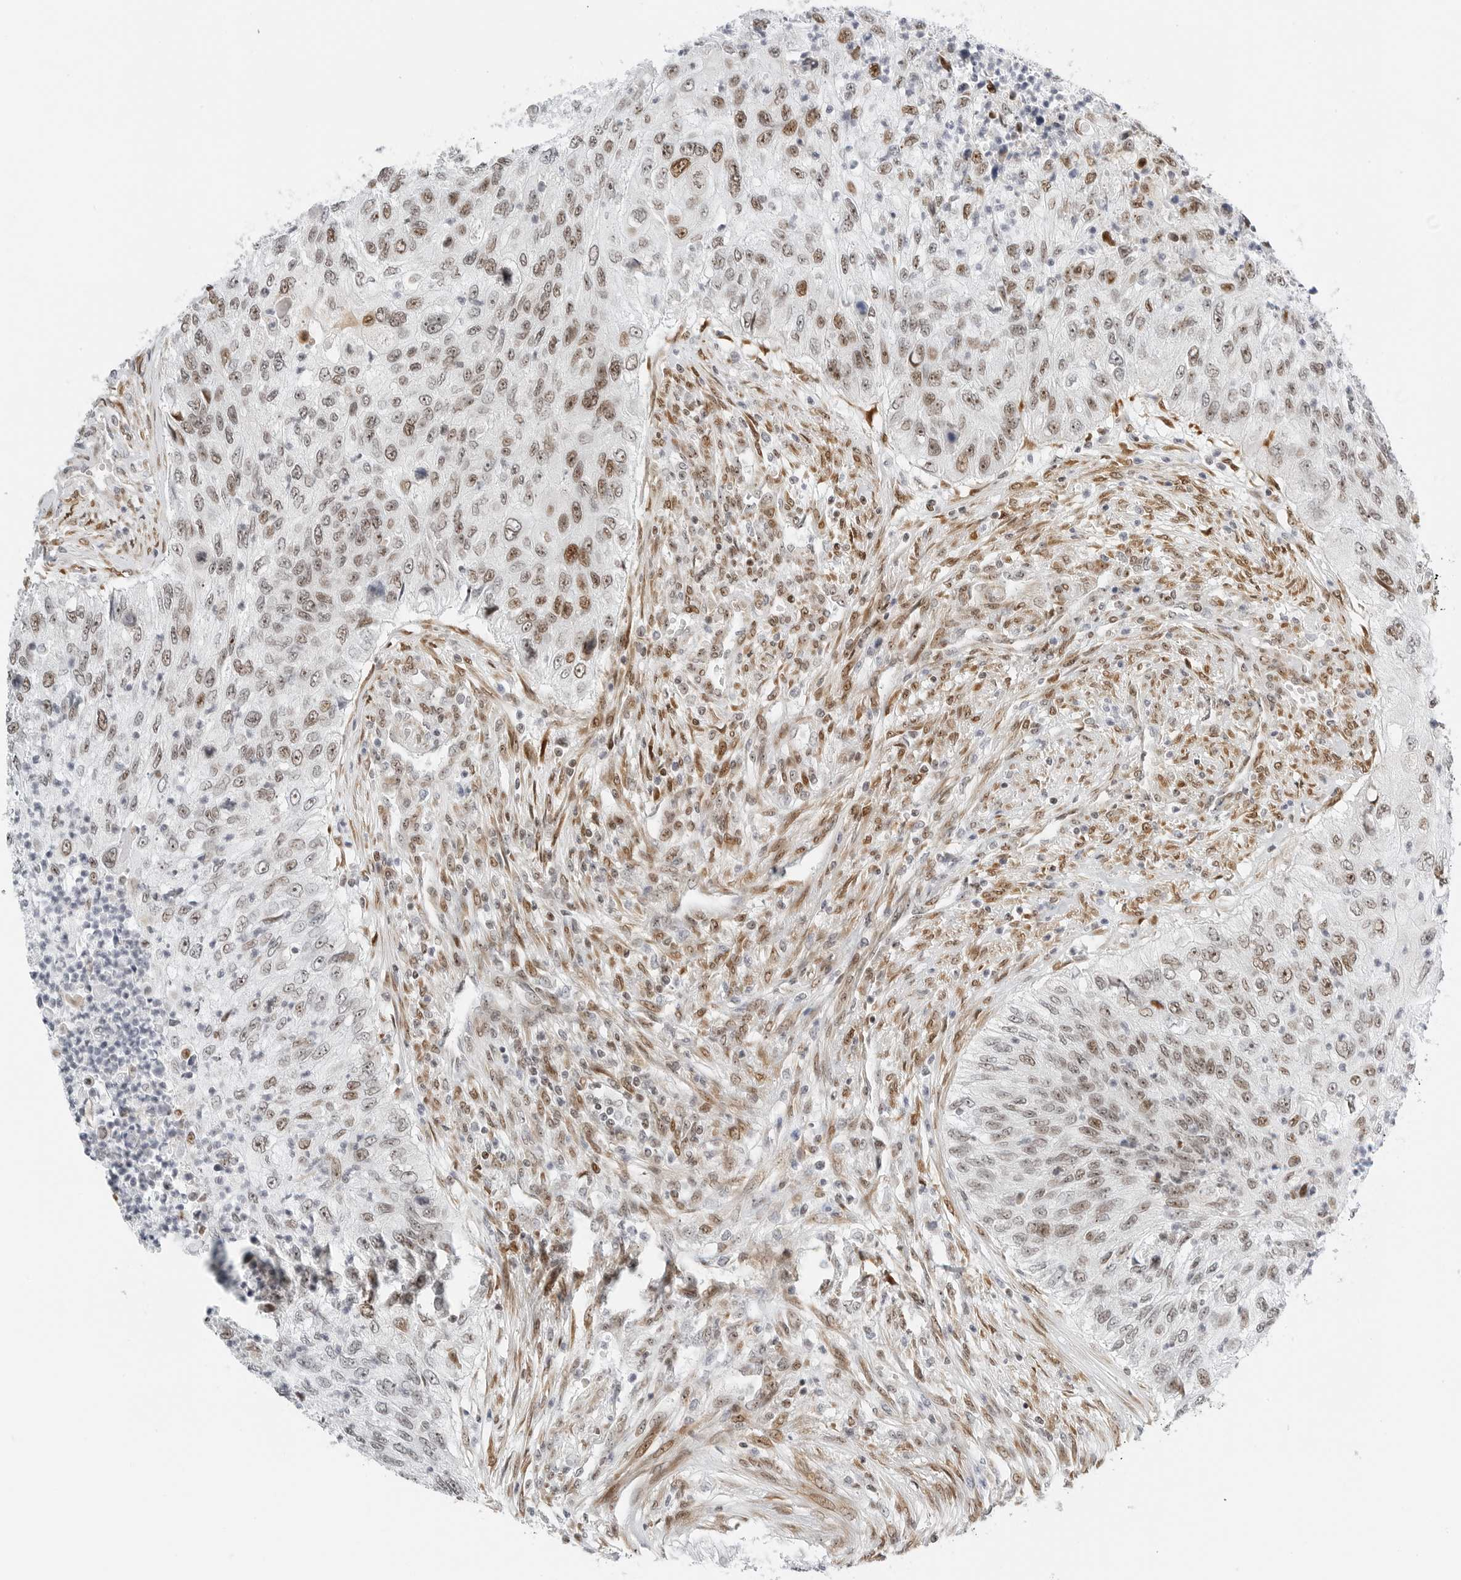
{"staining": {"intensity": "moderate", "quantity": "25%-75%", "location": "nuclear"}, "tissue": "urothelial cancer", "cell_type": "Tumor cells", "image_type": "cancer", "snomed": [{"axis": "morphology", "description": "Urothelial carcinoma, High grade"}, {"axis": "topography", "description": "Urinary bladder"}], "caption": "Protein analysis of high-grade urothelial carcinoma tissue shows moderate nuclear expression in about 25%-75% of tumor cells.", "gene": "RIMKLA", "patient": {"sex": "female", "age": 60}}